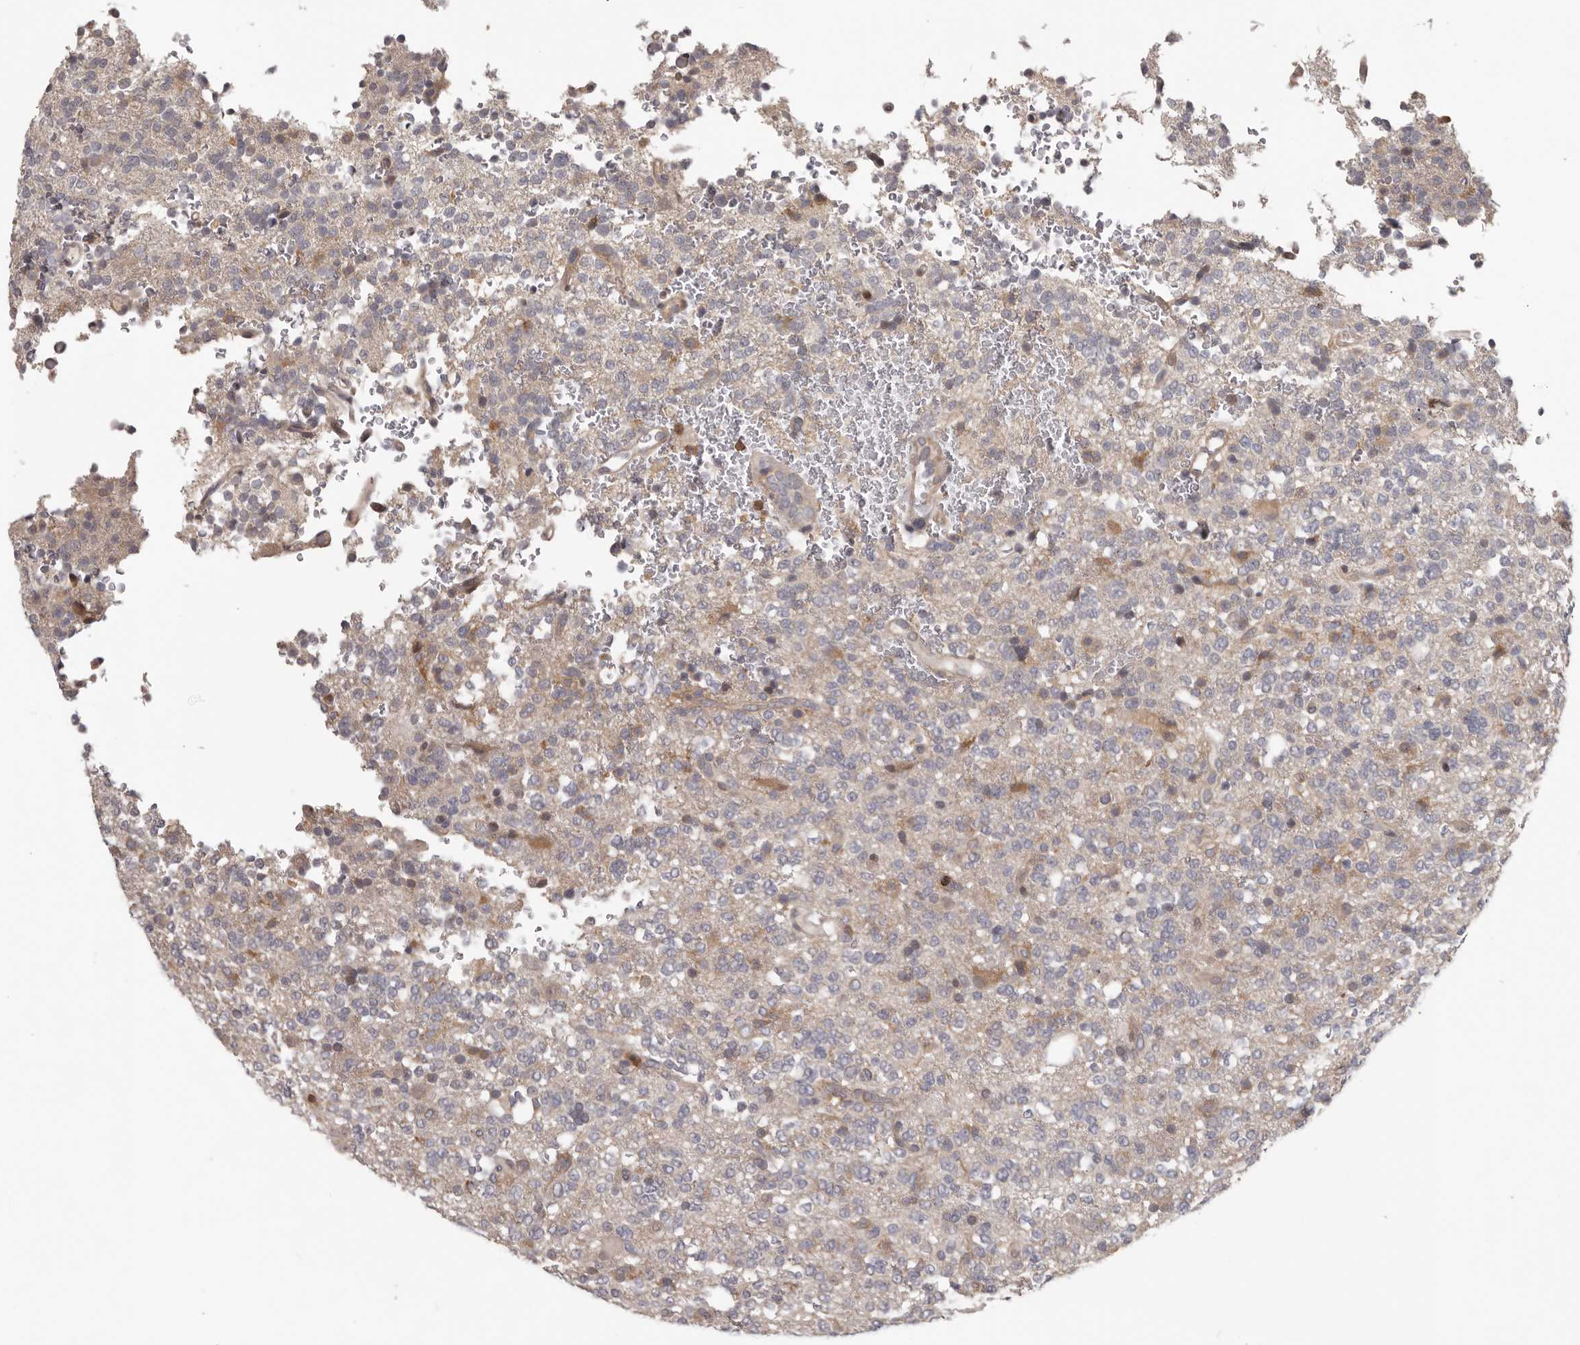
{"staining": {"intensity": "negative", "quantity": "none", "location": "none"}, "tissue": "glioma", "cell_type": "Tumor cells", "image_type": "cancer", "snomed": [{"axis": "morphology", "description": "Glioma, malignant, High grade"}, {"axis": "topography", "description": "Brain"}], "caption": "Tumor cells show no significant staining in malignant glioma (high-grade).", "gene": "ANKRD44", "patient": {"sex": "female", "age": 62}}